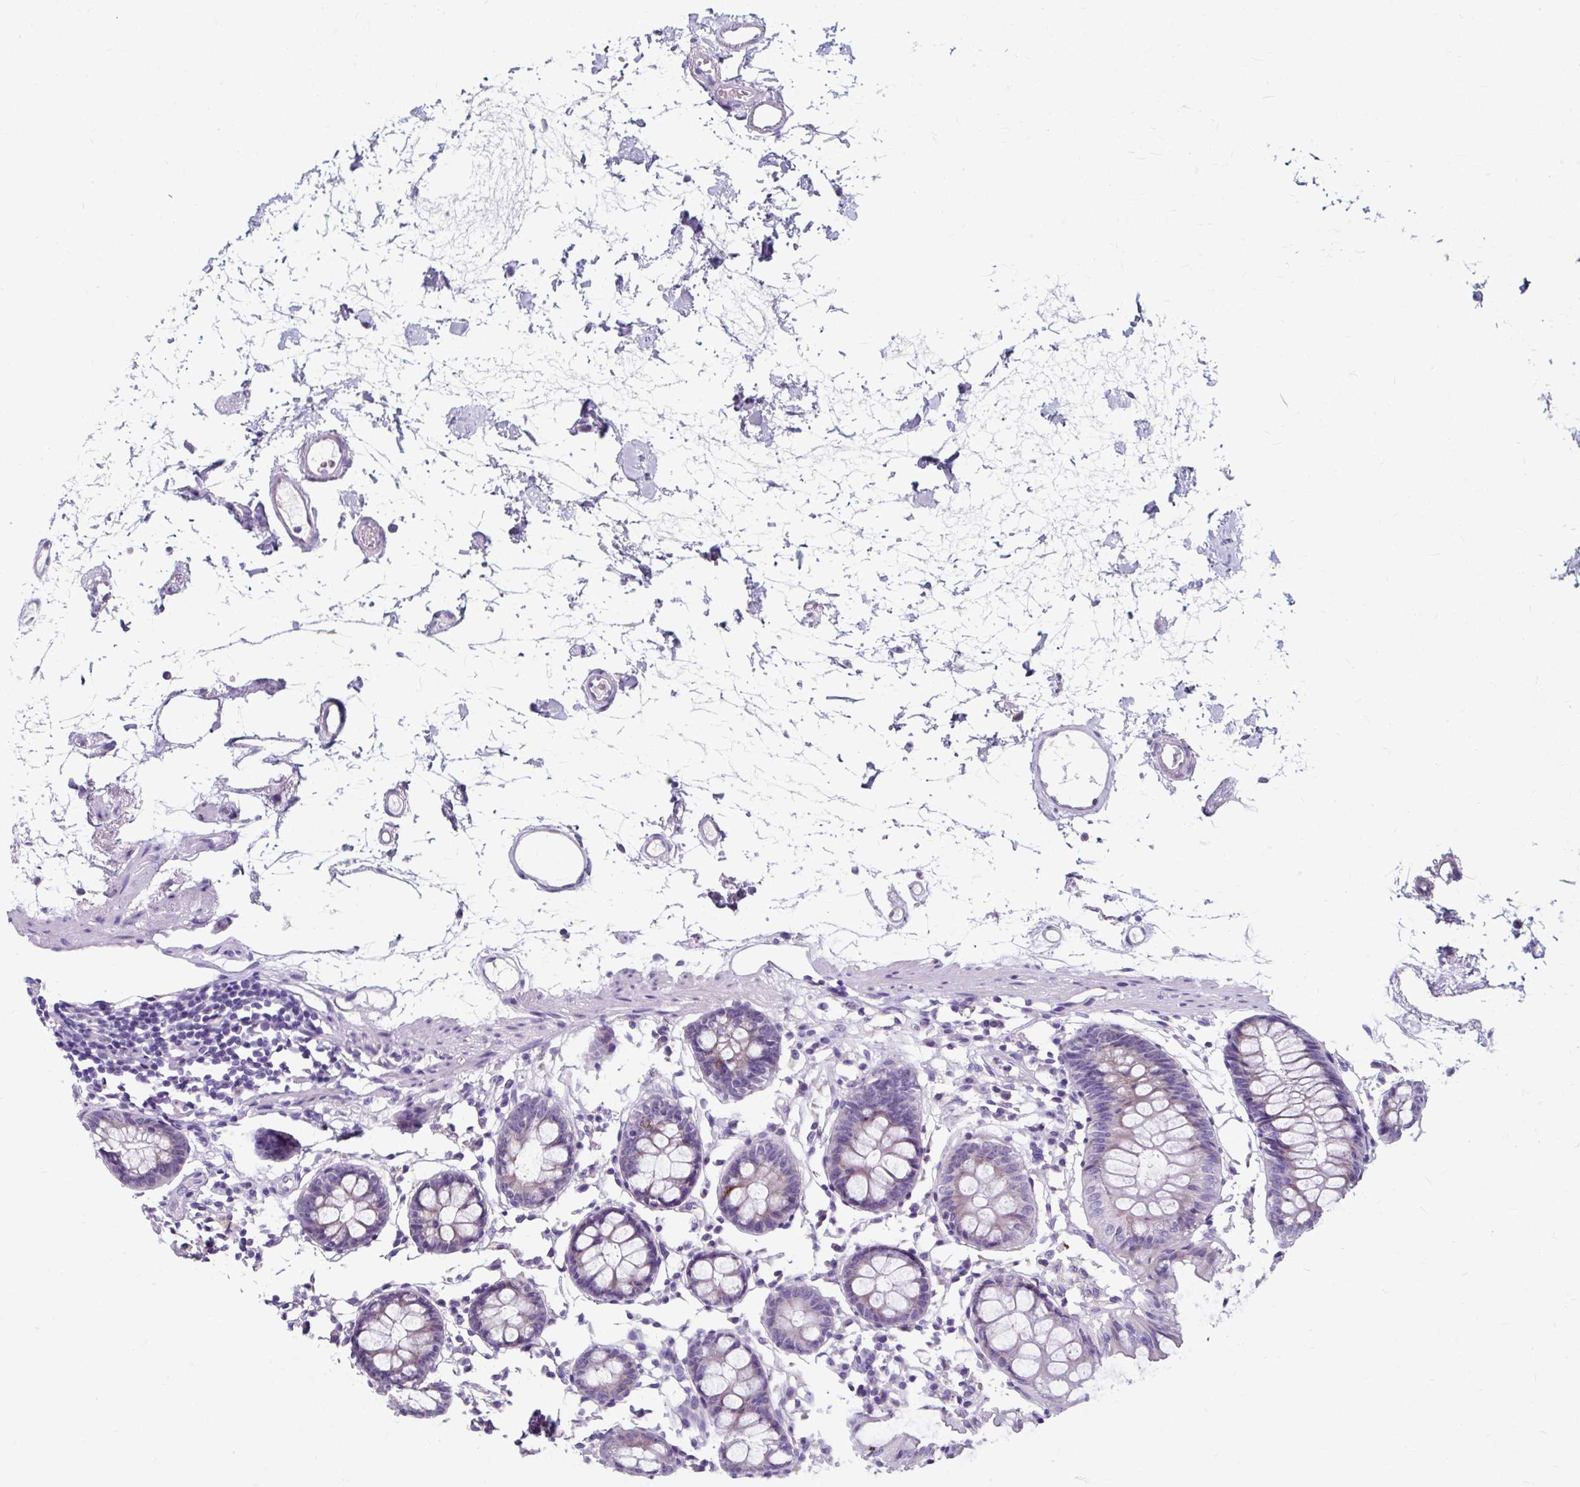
{"staining": {"intensity": "negative", "quantity": "none", "location": "none"}, "tissue": "colon", "cell_type": "Endothelial cells", "image_type": "normal", "snomed": [{"axis": "morphology", "description": "Normal tissue, NOS"}, {"axis": "topography", "description": "Colon"}], "caption": "Endothelial cells are negative for brown protein staining in benign colon. (DAB (3,3'-diaminobenzidine) IHC visualized using brightfield microscopy, high magnification).", "gene": "ZNF555", "patient": {"sex": "female", "age": 84}}